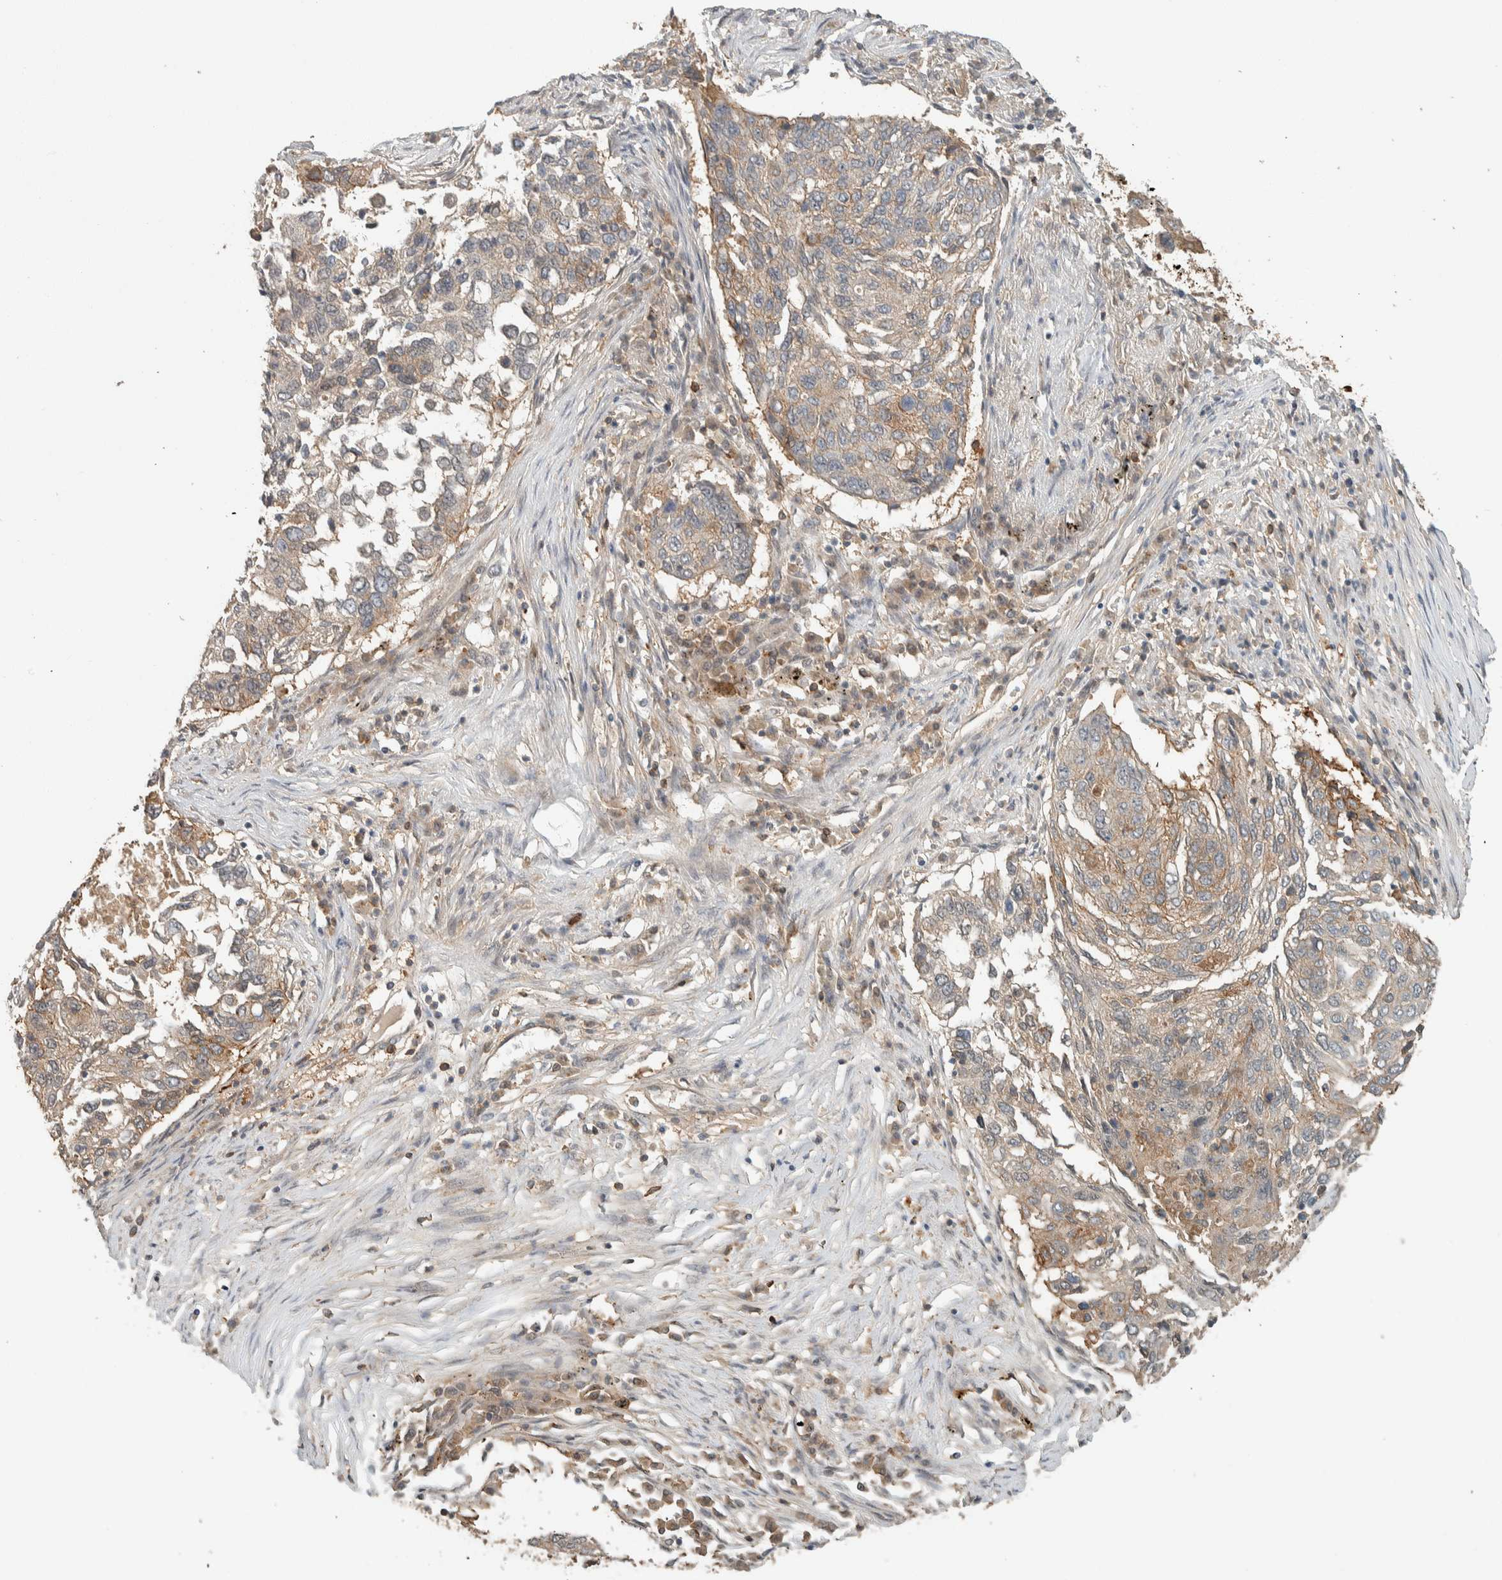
{"staining": {"intensity": "weak", "quantity": "25%-75%", "location": "cytoplasmic/membranous"}, "tissue": "lung cancer", "cell_type": "Tumor cells", "image_type": "cancer", "snomed": [{"axis": "morphology", "description": "Squamous cell carcinoma, NOS"}, {"axis": "topography", "description": "Lung"}], "caption": "Squamous cell carcinoma (lung) stained for a protein (brown) demonstrates weak cytoplasmic/membranous positive positivity in about 25%-75% of tumor cells.", "gene": "ZNF567", "patient": {"sex": "female", "age": 63}}